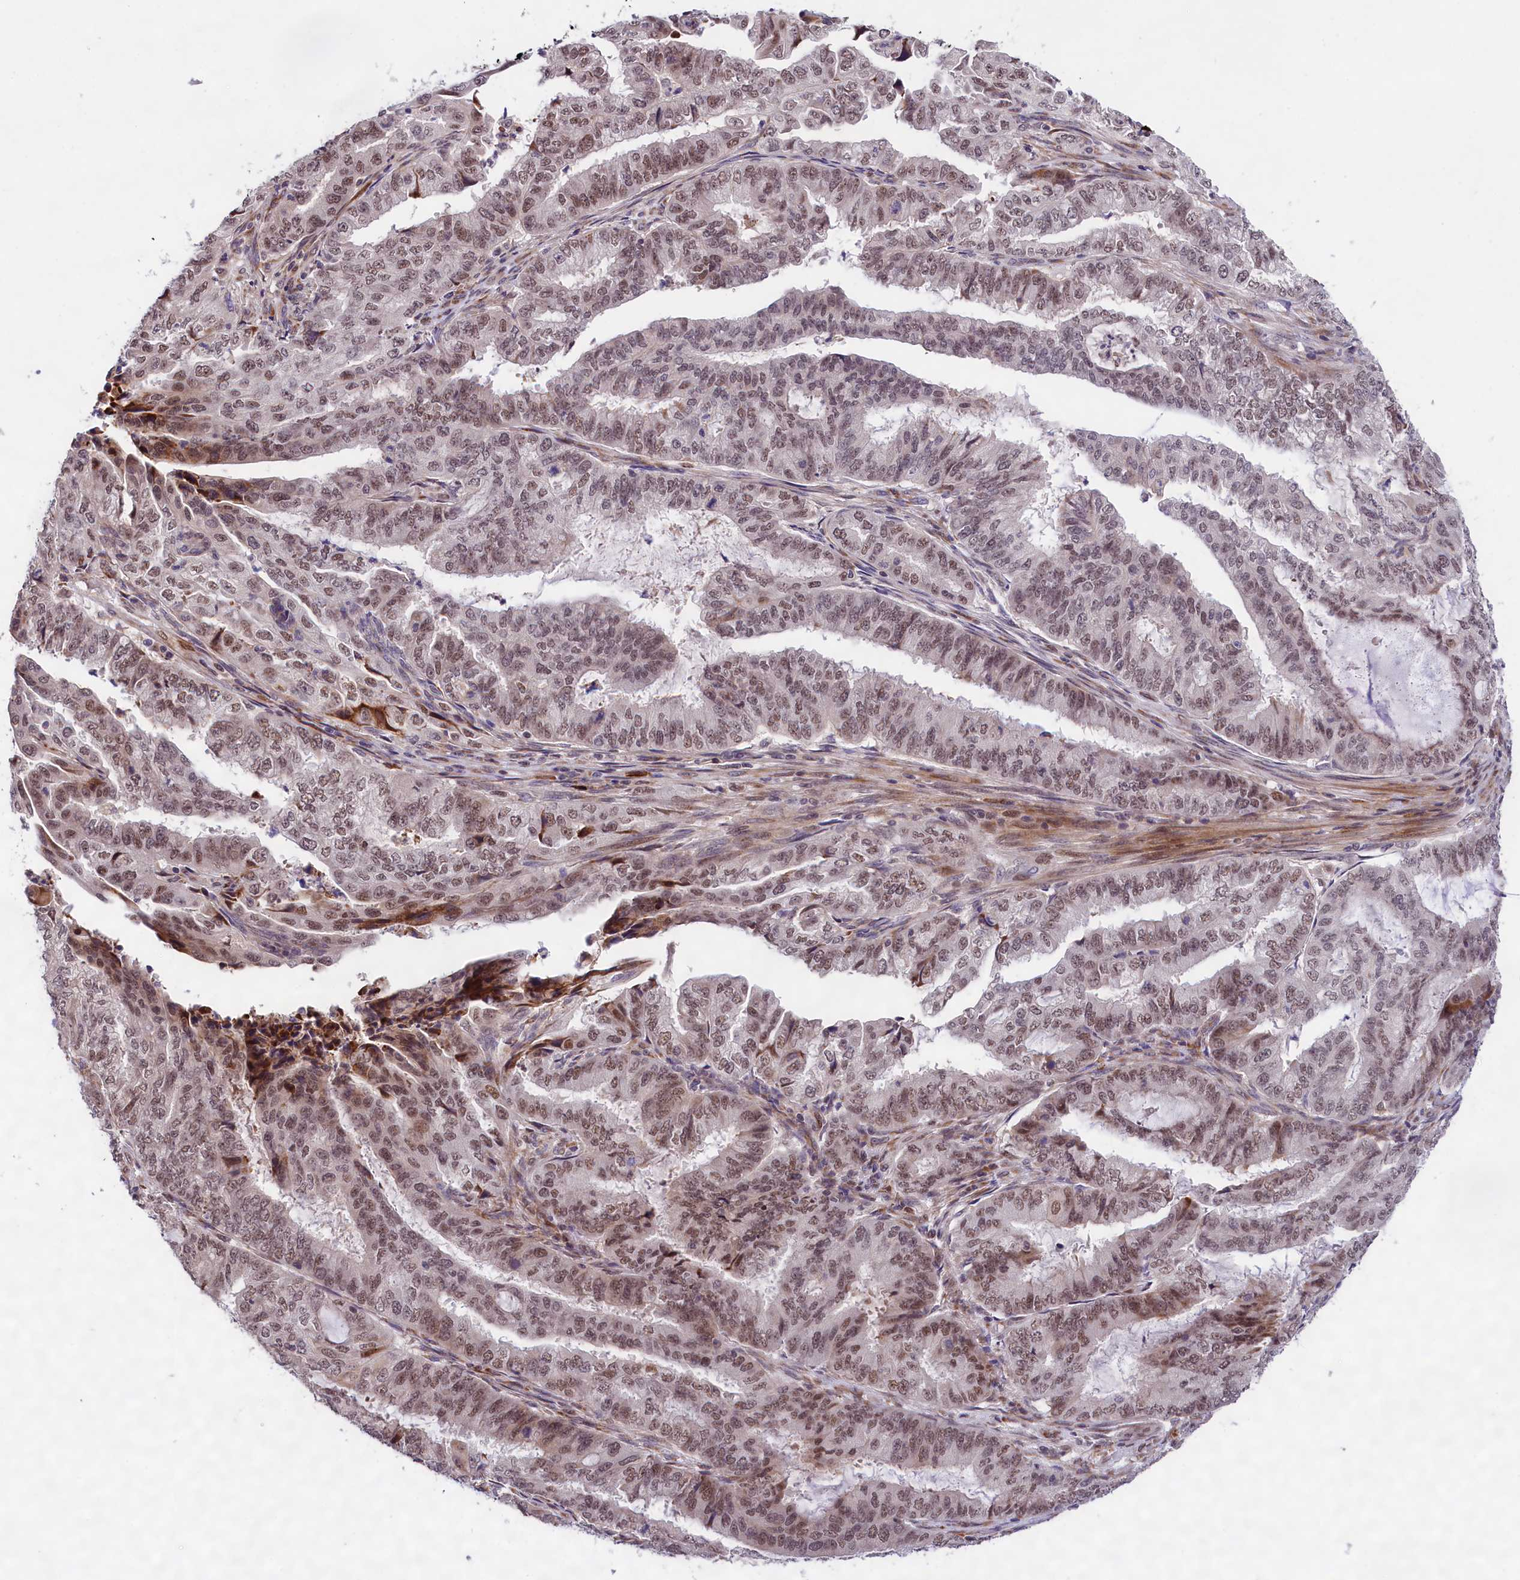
{"staining": {"intensity": "moderate", "quantity": ">75%", "location": "nuclear"}, "tissue": "endometrial cancer", "cell_type": "Tumor cells", "image_type": "cancer", "snomed": [{"axis": "morphology", "description": "Adenocarcinoma, NOS"}, {"axis": "topography", "description": "Endometrium"}], "caption": "This image shows immunohistochemistry staining of human endometrial cancer (adenocarcinoma), with medium moderate nuclear expression in about >75% of tumor cells.", "gene": "FBXO45", "patient": {"sex": "female", "age": 51}}